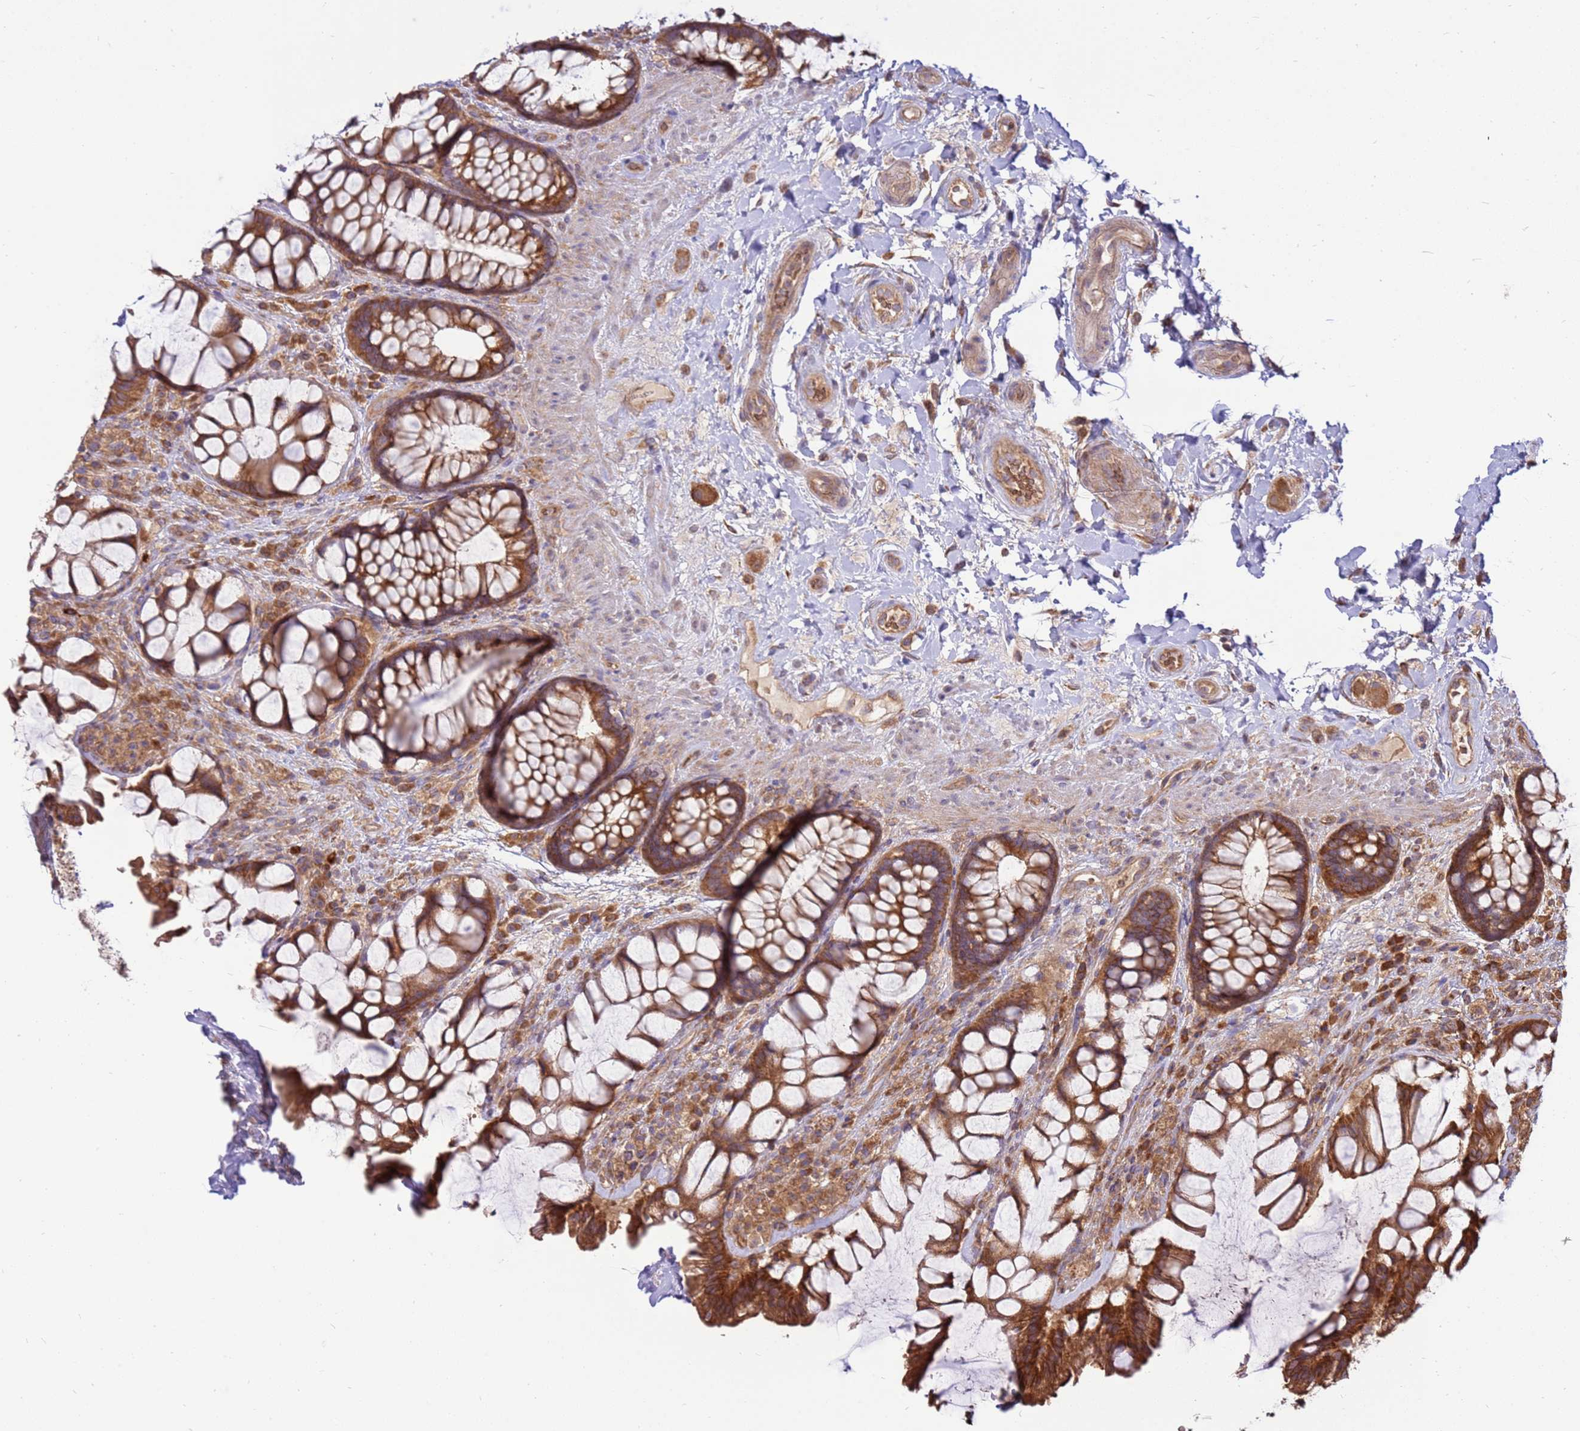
{"staining": {"intensity": "moderate", "quantity": ">75%", "location": "cytoplasmic/membranous"}, "tissue": "rectum", "cell_type": "Glandular cells", "image_type": "normal", "snomed": [{"axis": "morphology", "description": "Normal tissue, NOS"}, {"axis": "topography", "description": "Rectum"}], "caption": "The photomicrograph exhibits a brown stain indicating the presence of a protein in the cytoplasmic/membranous of glandular cells in rectum. (Brightfield microscopy of DAB IHC at high magnification).", "gene": "SLC44A5", "patient": {"sex": "female", "age": 58}}